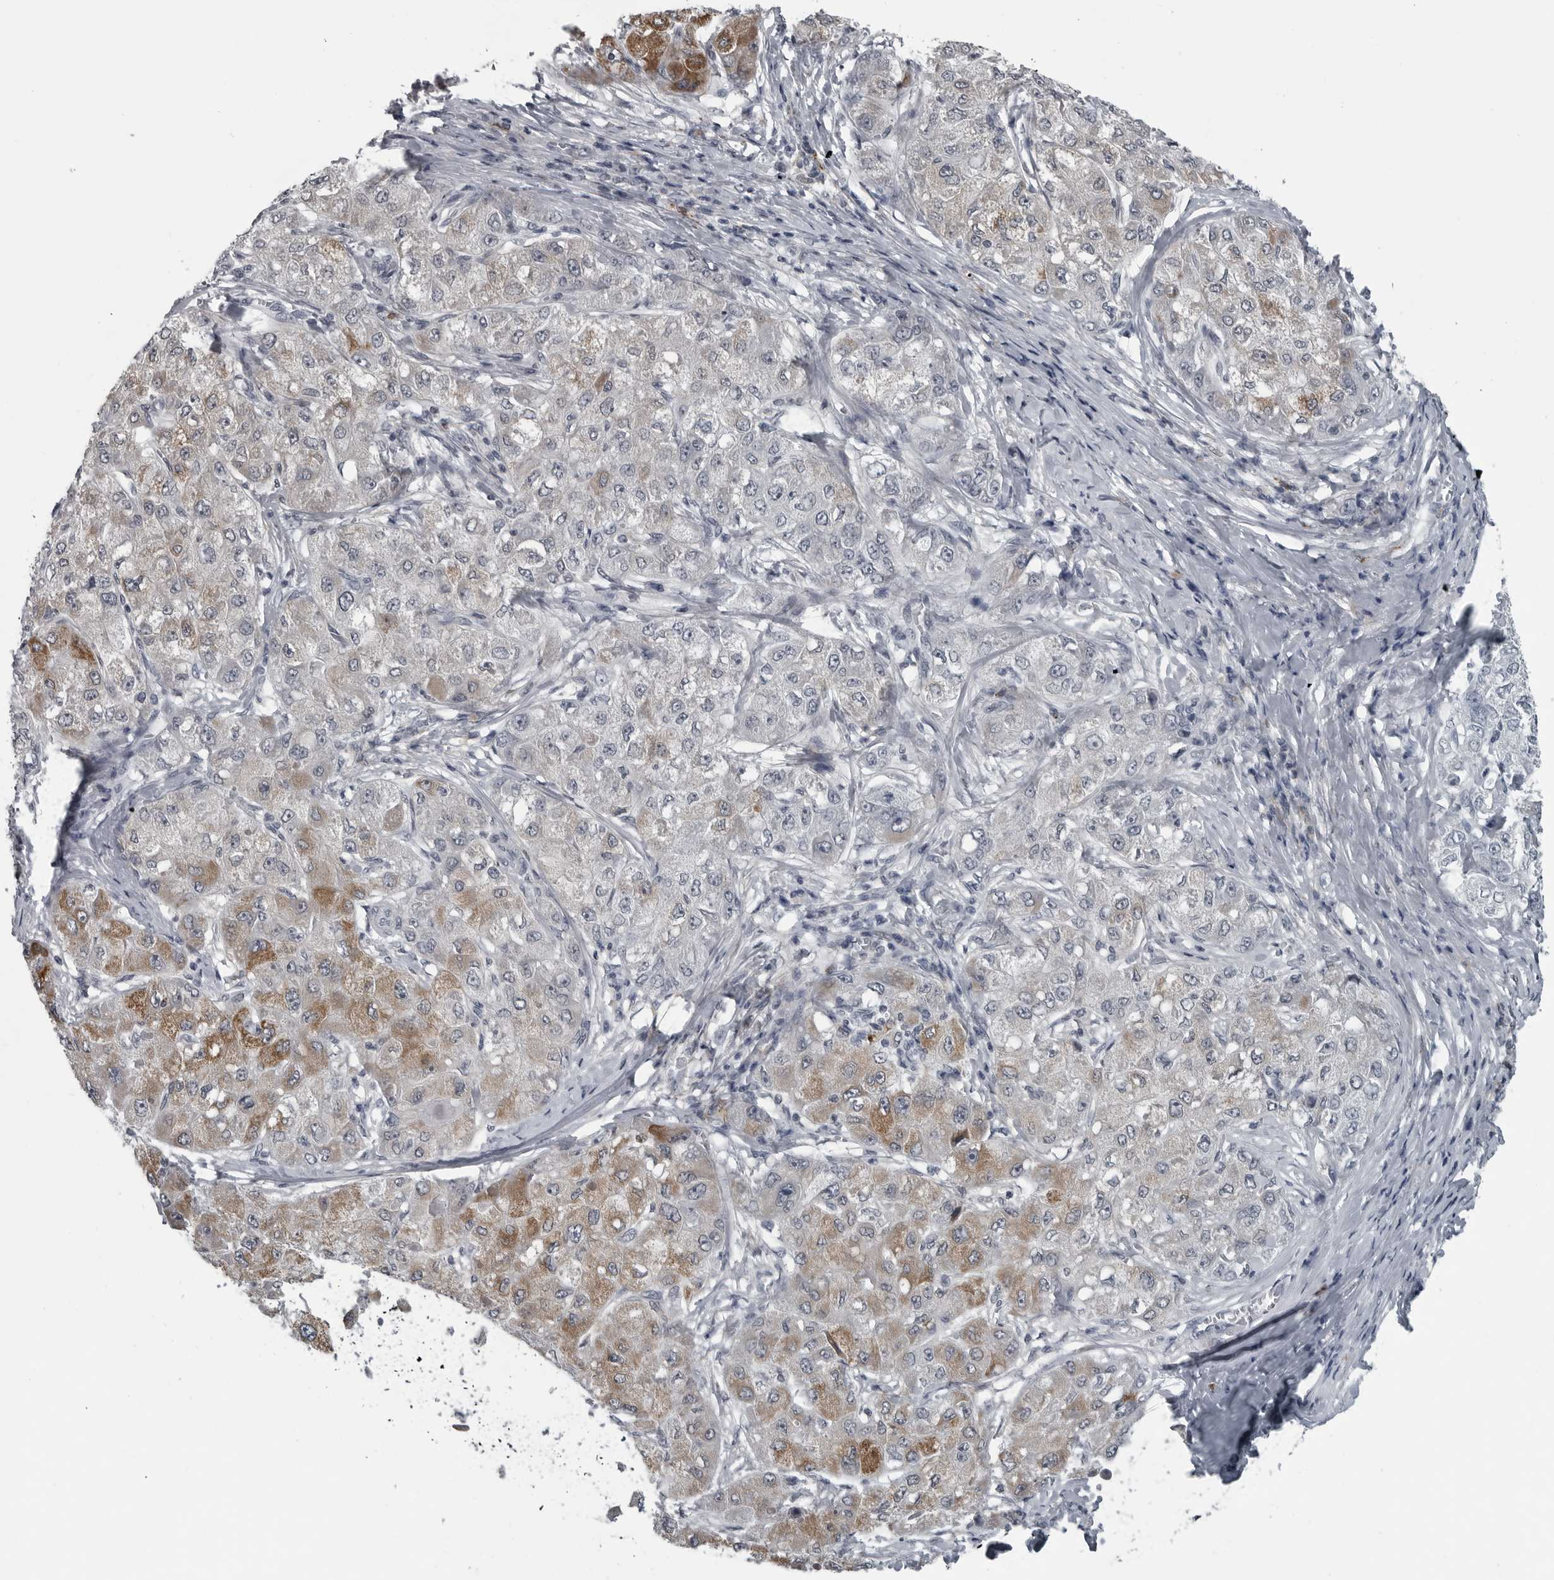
{"staining": {"intensity": "moderate", "quantity": "<25%", "location": "cytoplasmic/membranous"}, "tissue": "liver cancer", "cell_type": "Tumor cells", "image_type": "cancer", "snomed": [{"axis": "morphology", "description": "Carcinoma, Hepatocellular, NOS"}, {"axis": "topography", "description": "Liver"}], "caption": "This is an image of IHC staining of liver cancer, which shows moderate expression in the cytoplasmic/membranous of tumor cells.", "gene": "LYSMD1", "patient": {"sex": "male", "age": 80}}